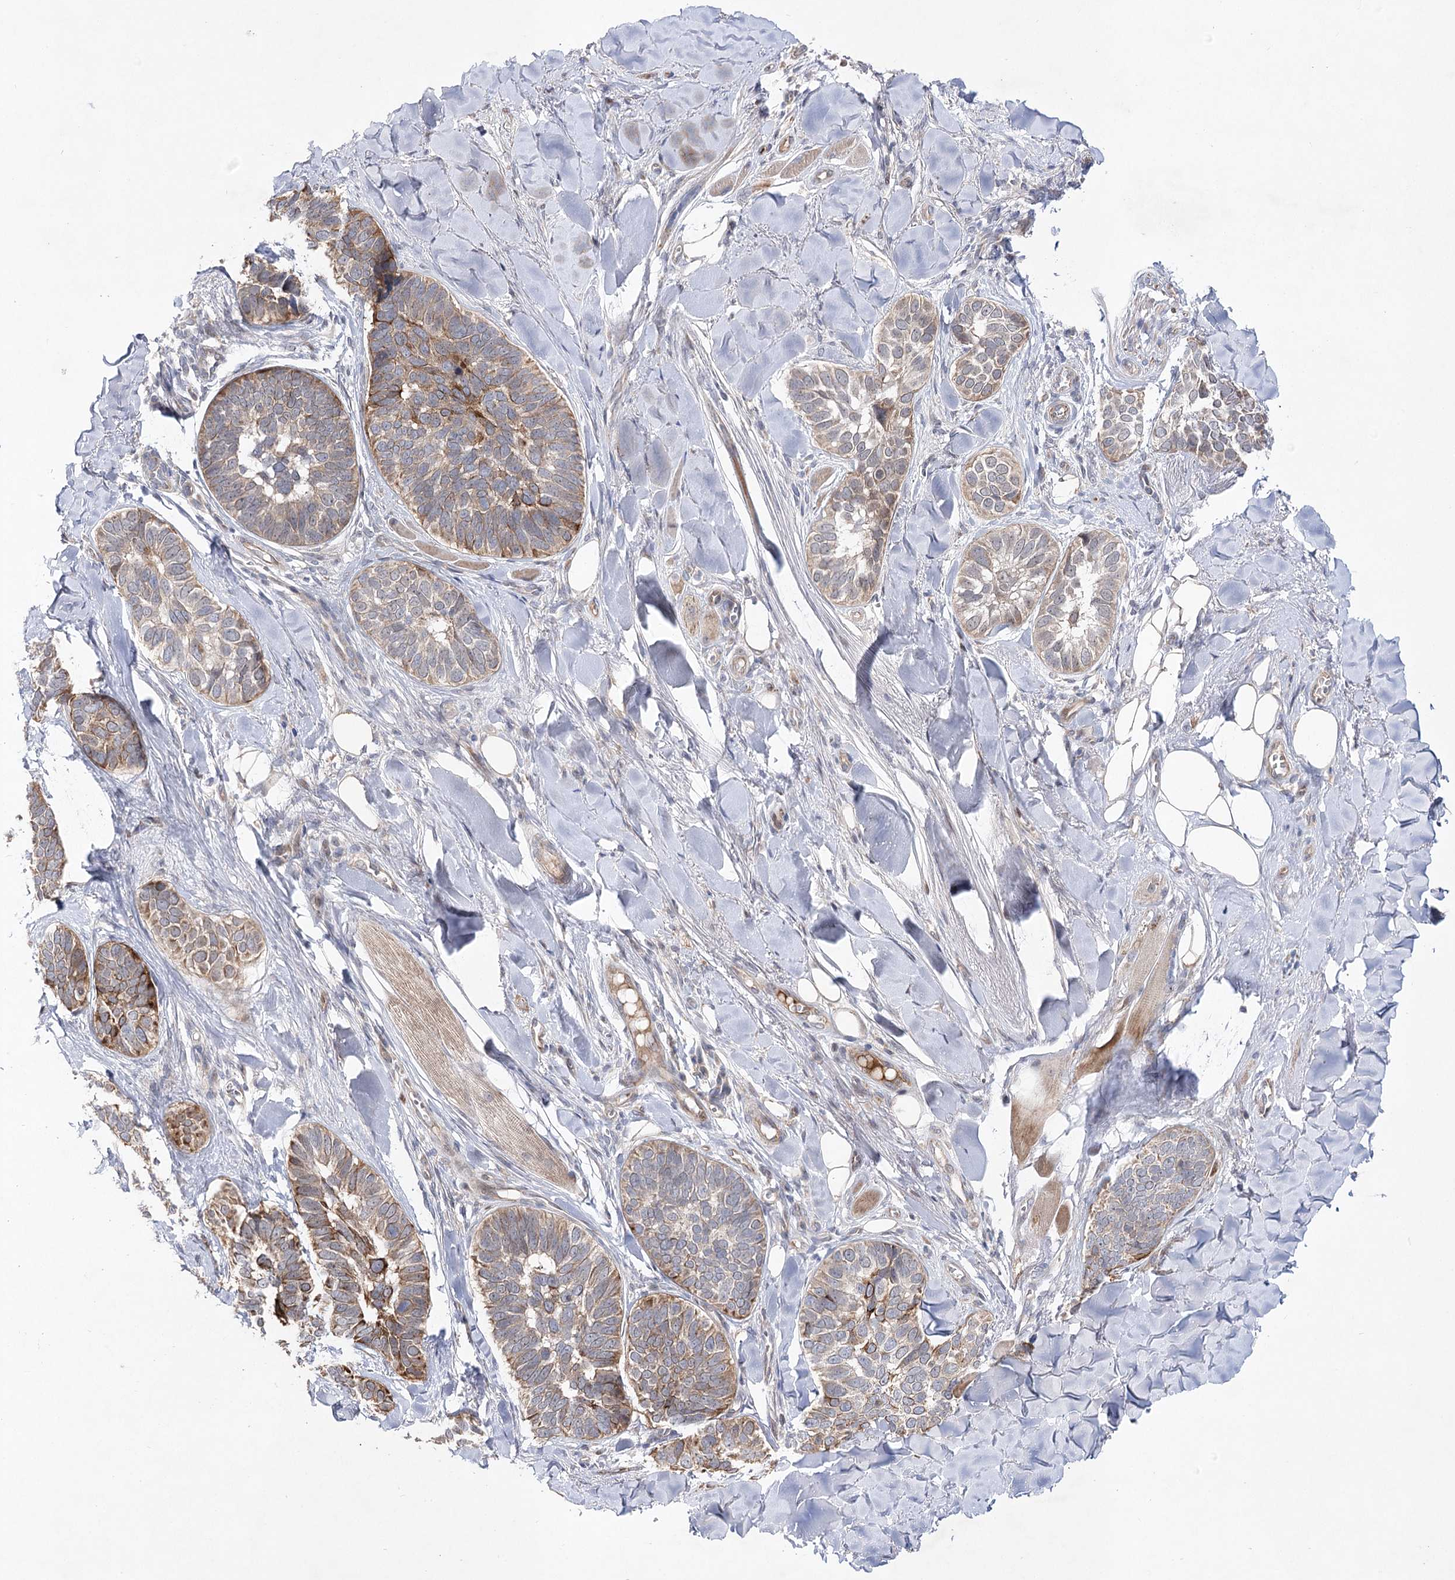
{"staining": {"intensity": "moderate", "quantity": ">75%", "location": "cytoplasmic/membranous"}, "tissue": "skin cancer", "cell_type": "Tumor cells", "image_type": "cancer", "snomed": [{"axis": "morphology", "description": "Basal cell carcinoma"}, {"axis": "topography", "description": "Skin"}], "caption": "Basal cell carcinoma (skin) stained with DAB (3,3'-diaminobenzidine) immunohistochemistry displays medium levels of moderate cytoplasmic/membranous expression in approximately >75% of tumor cells. (DAB IHC with brightfield microscopy, high magnification).", "gene": "ARHGAP32", "patient": {"sex": "male", "age": 62}}